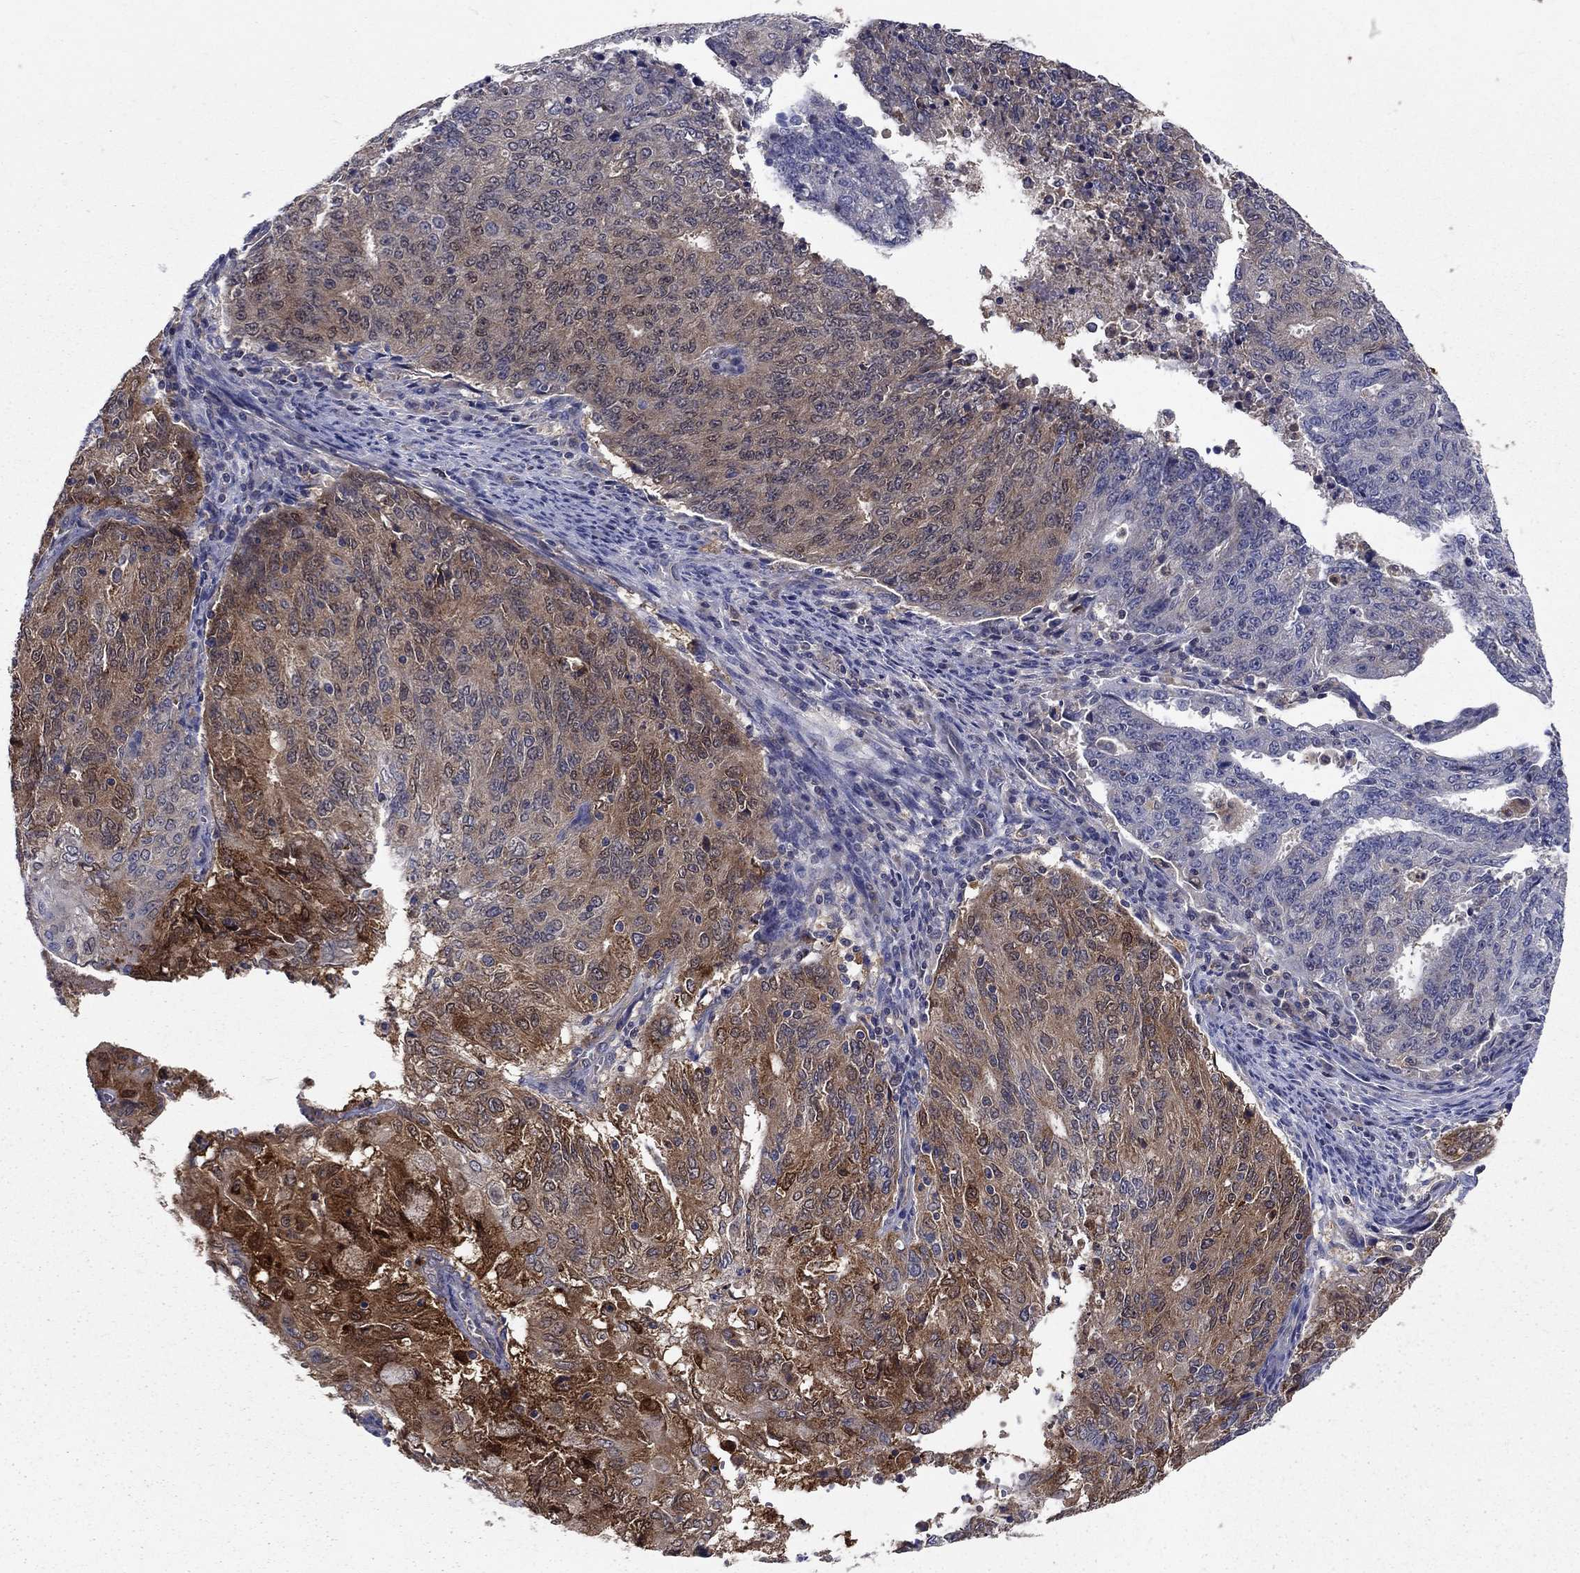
{"staining": {"intensity": "moderate", "quantity": ">75%", "location": "cytoplasmic/membranous"}, "tissue": "endometrial cancer", "cell_type": "Tumor cells", "image_type": "cancer", "snomed": [{"axis": "morphology", "description": "Adenocarcinoma, NOS"}, {"axis": "topography", "description": "Endometrium"}], "caption": "The micrograph displays a brown stain indicating the presence of a protein in the cytoplasmic/membranous of tumor cells in endometrial cancer (adenocarcinoma). Using DAB (brown) and hematoxylin (blue) stains, captured at high magnification using brightfield microscopy.", "gene": "GLTP", "patient": {"sex": "female", "age": 82}}